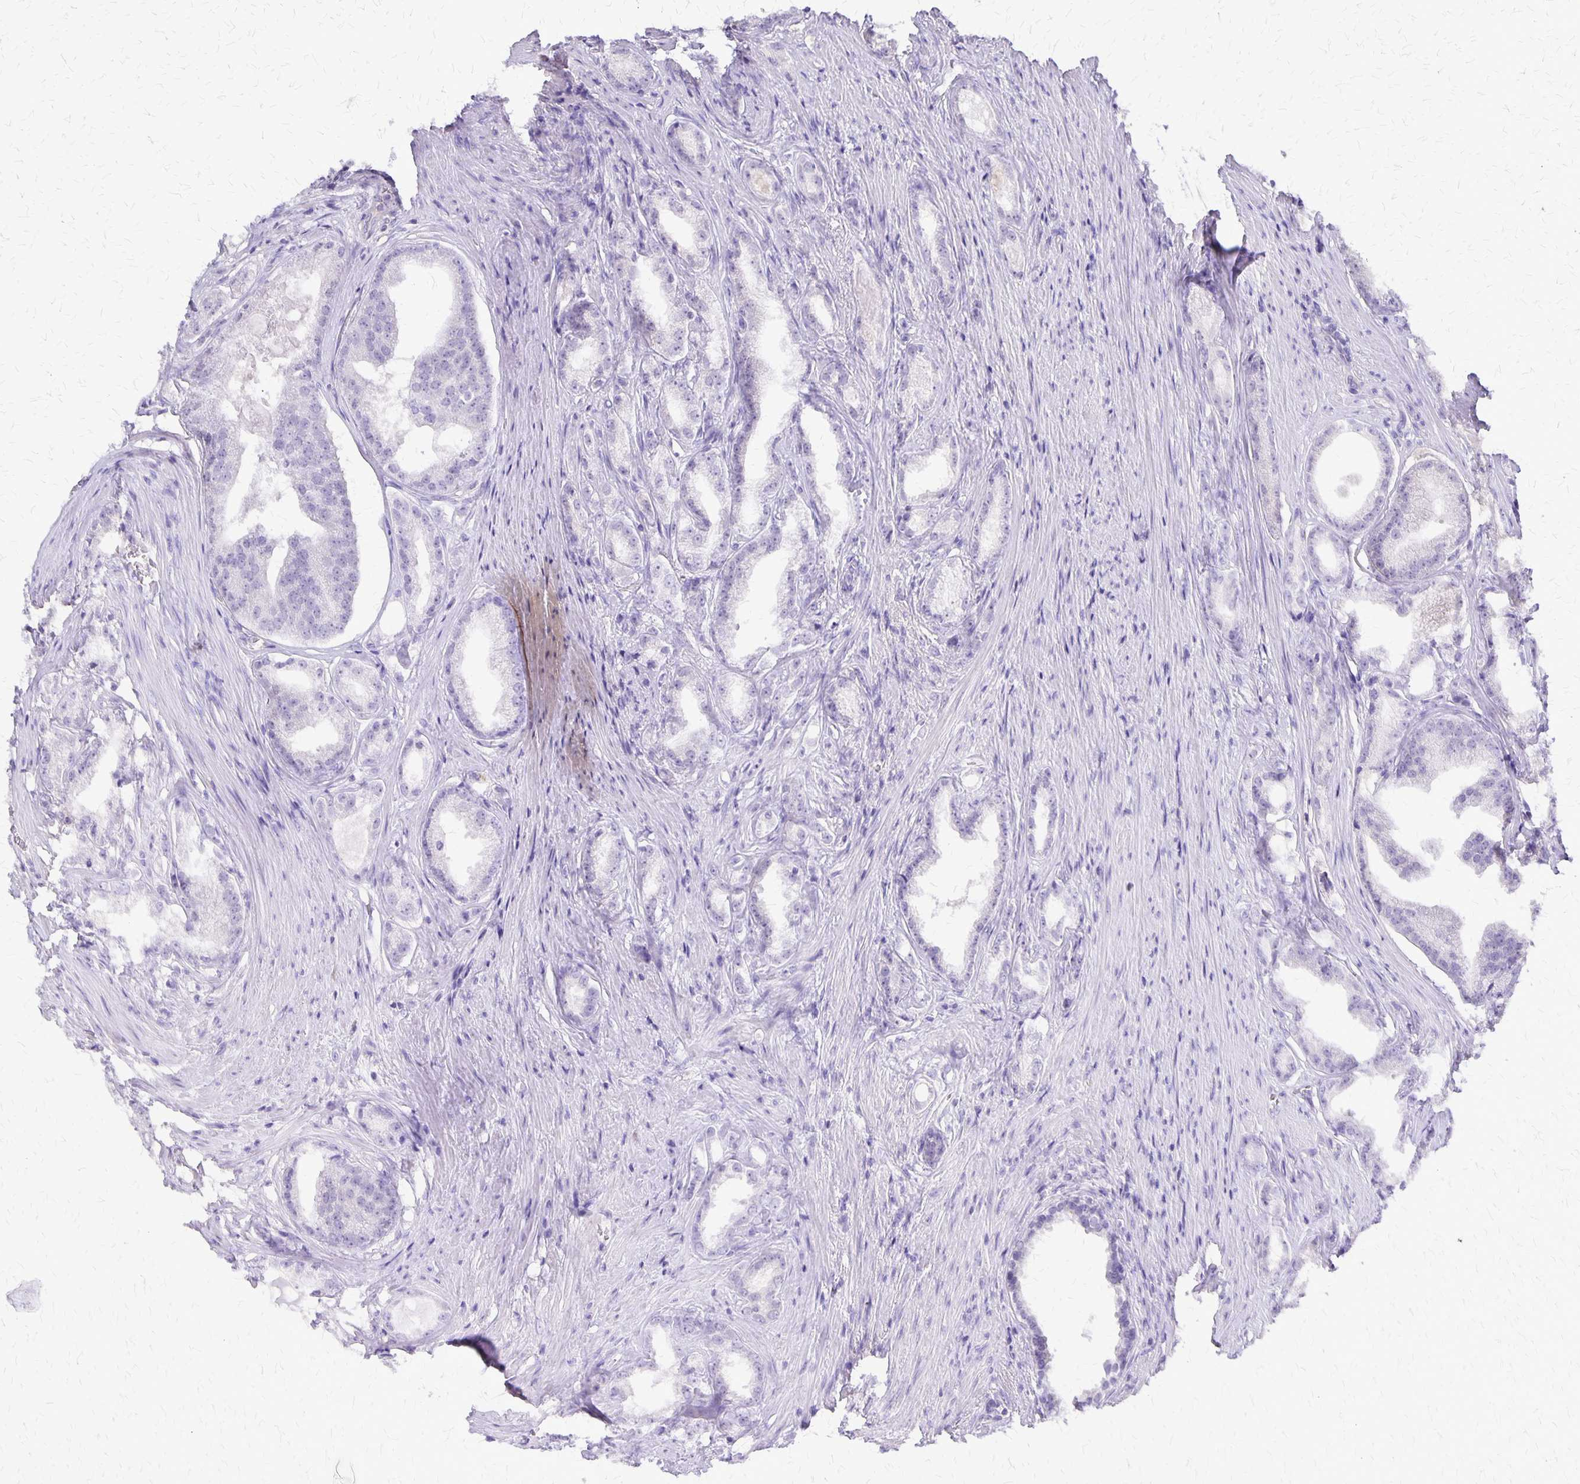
{"staining": {"intensity": "negative", "quantity": "none", "location": "none"}, "tissue": "prostate cancer", "cell_type": "Tumor cells", "image_type": "cancer", "snomed": [{"axis": "morphology", "description": "Adenocarcinoma, Low grade"}, {"axis": "topography", "description": "Prostate"}], "caption": "This is a histopathology image of IHC staining of low-grade adenocarcinoma (prostate), which shows no positivity in tumor cells.", "gene": "SI", "patient": {"sex": "male", "age": 65}}